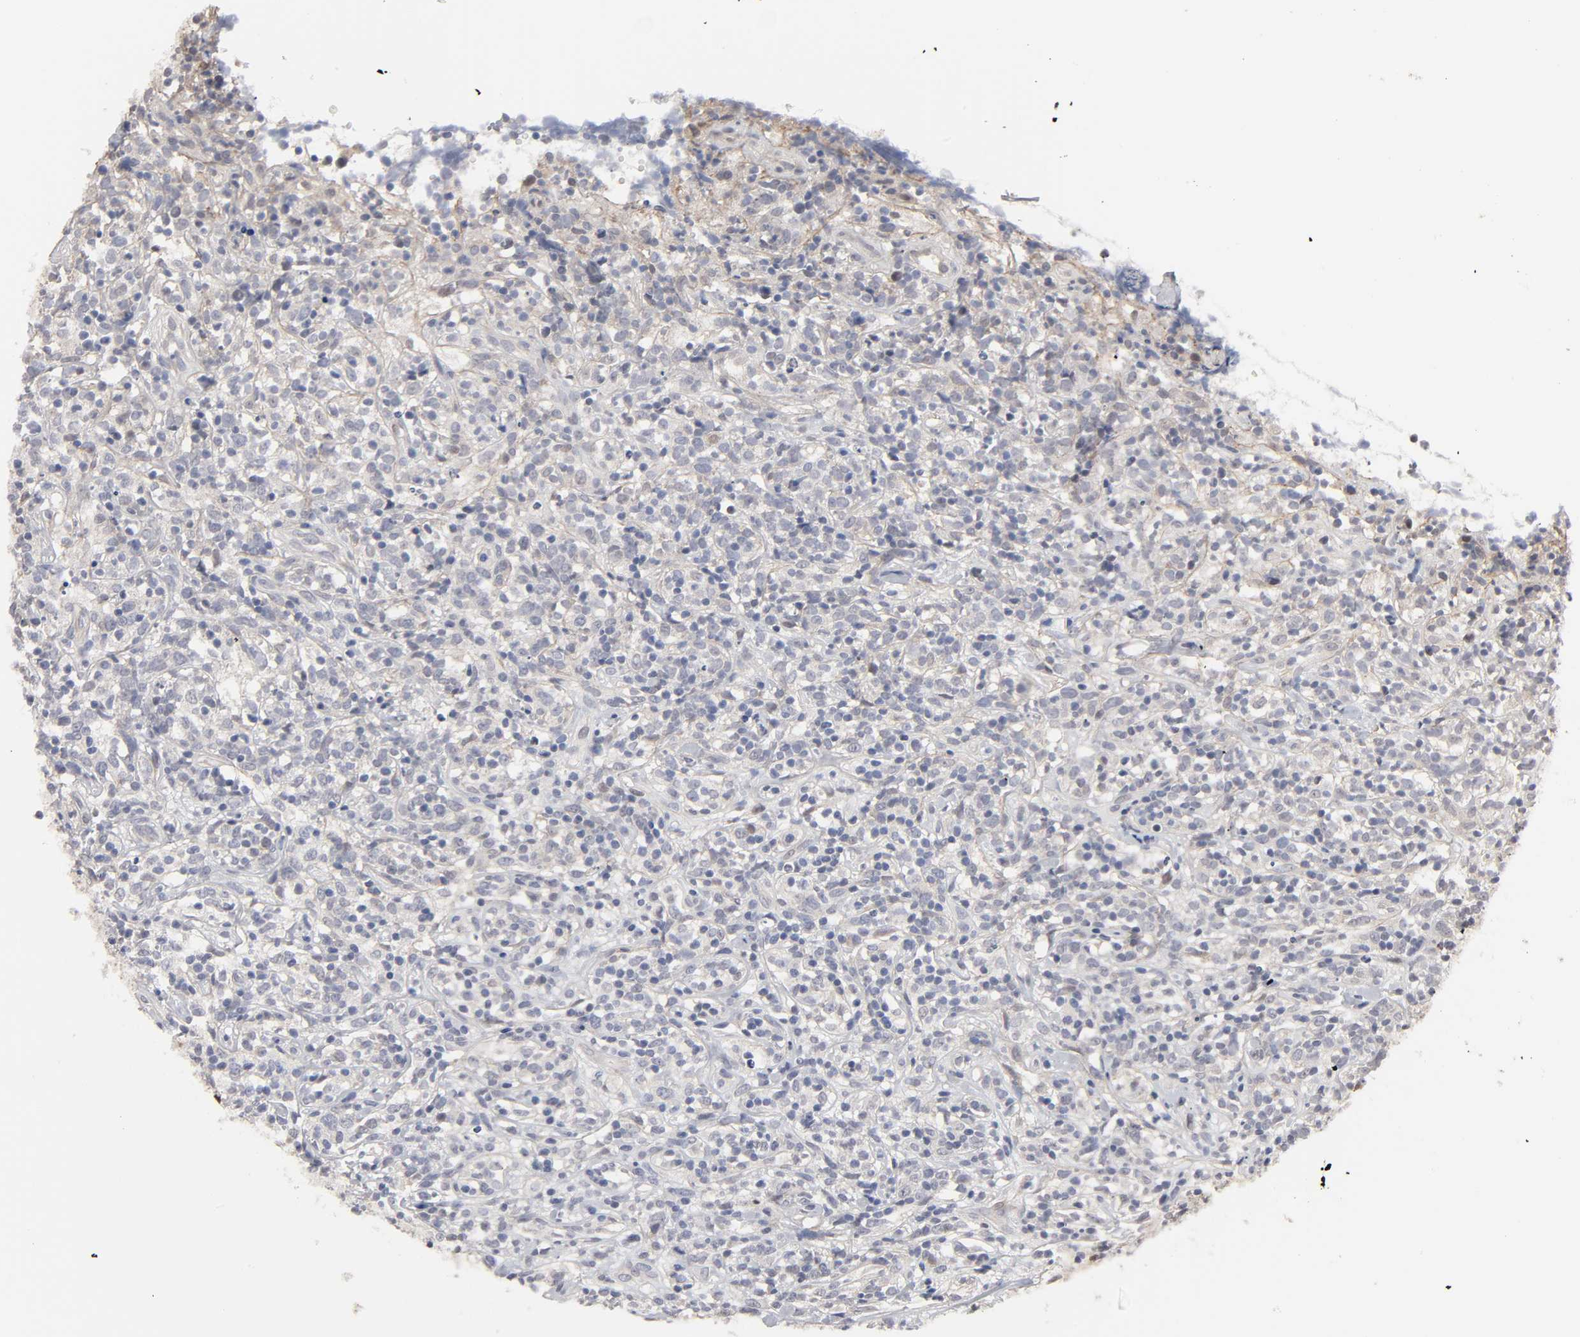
{"staining": {"intensity": "weak", "quantity": "<25%", "location": "cytoplasmic/membranous"}, "tissue": "lymphoma", "cell_type": "Tumor cells", "image_type": "cancer", "snomed": [{"axis": "morphology", "description": "Malignant lymphoma, non-Hodgkin's type, High grade"}, {"axis": "topography", "description": "Lymph node"}], "caption": "Immunohistochemical staining of lymphoma exhibits no significant staining in tumor cells.", "gene": "HNF4A", "patient": {"sex": "female", "age": 73}}